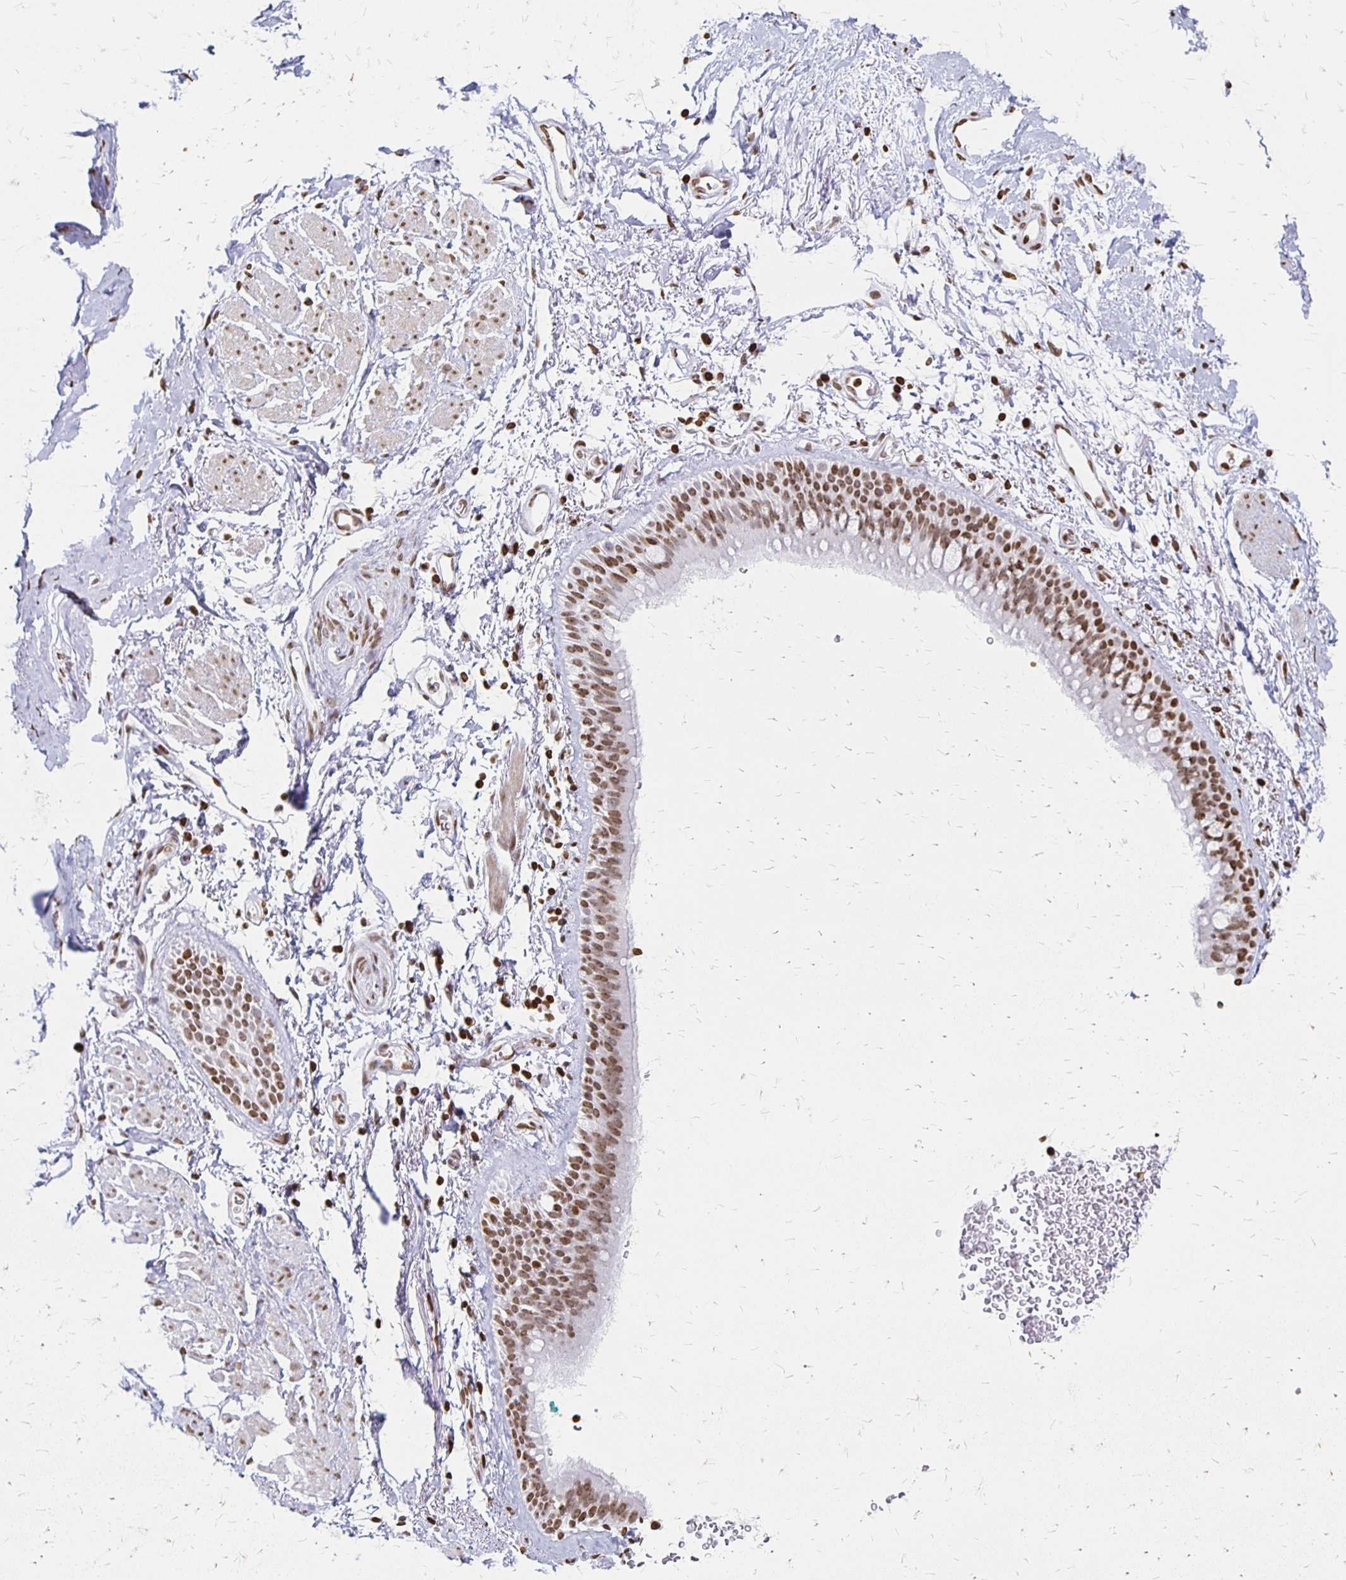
{"staining": {"intensity": "negative", "quantity": "none", "location": "none"}, "tissue": "adipose tissue", "cell_type": "Adipocytes", "image_type": "normal", "snomed": [{"axis": "morphology", "description": "Normal tissue, NOS"}, {"axis": "topography", "description": "Lymph node"}, {"axis": "topography", "description": "Cartilage tissue"}, {"axis": "topography", "description": "Bronchus"}], "caption": "The photomicrograph displays no staining of adipocytes in normal adipose tissue. (DAB immunohistochemistry (IHC) with hematoxylin counter stain).", "gene": "ZNF280C", "patient": {"sex": "female", "age": 70}}